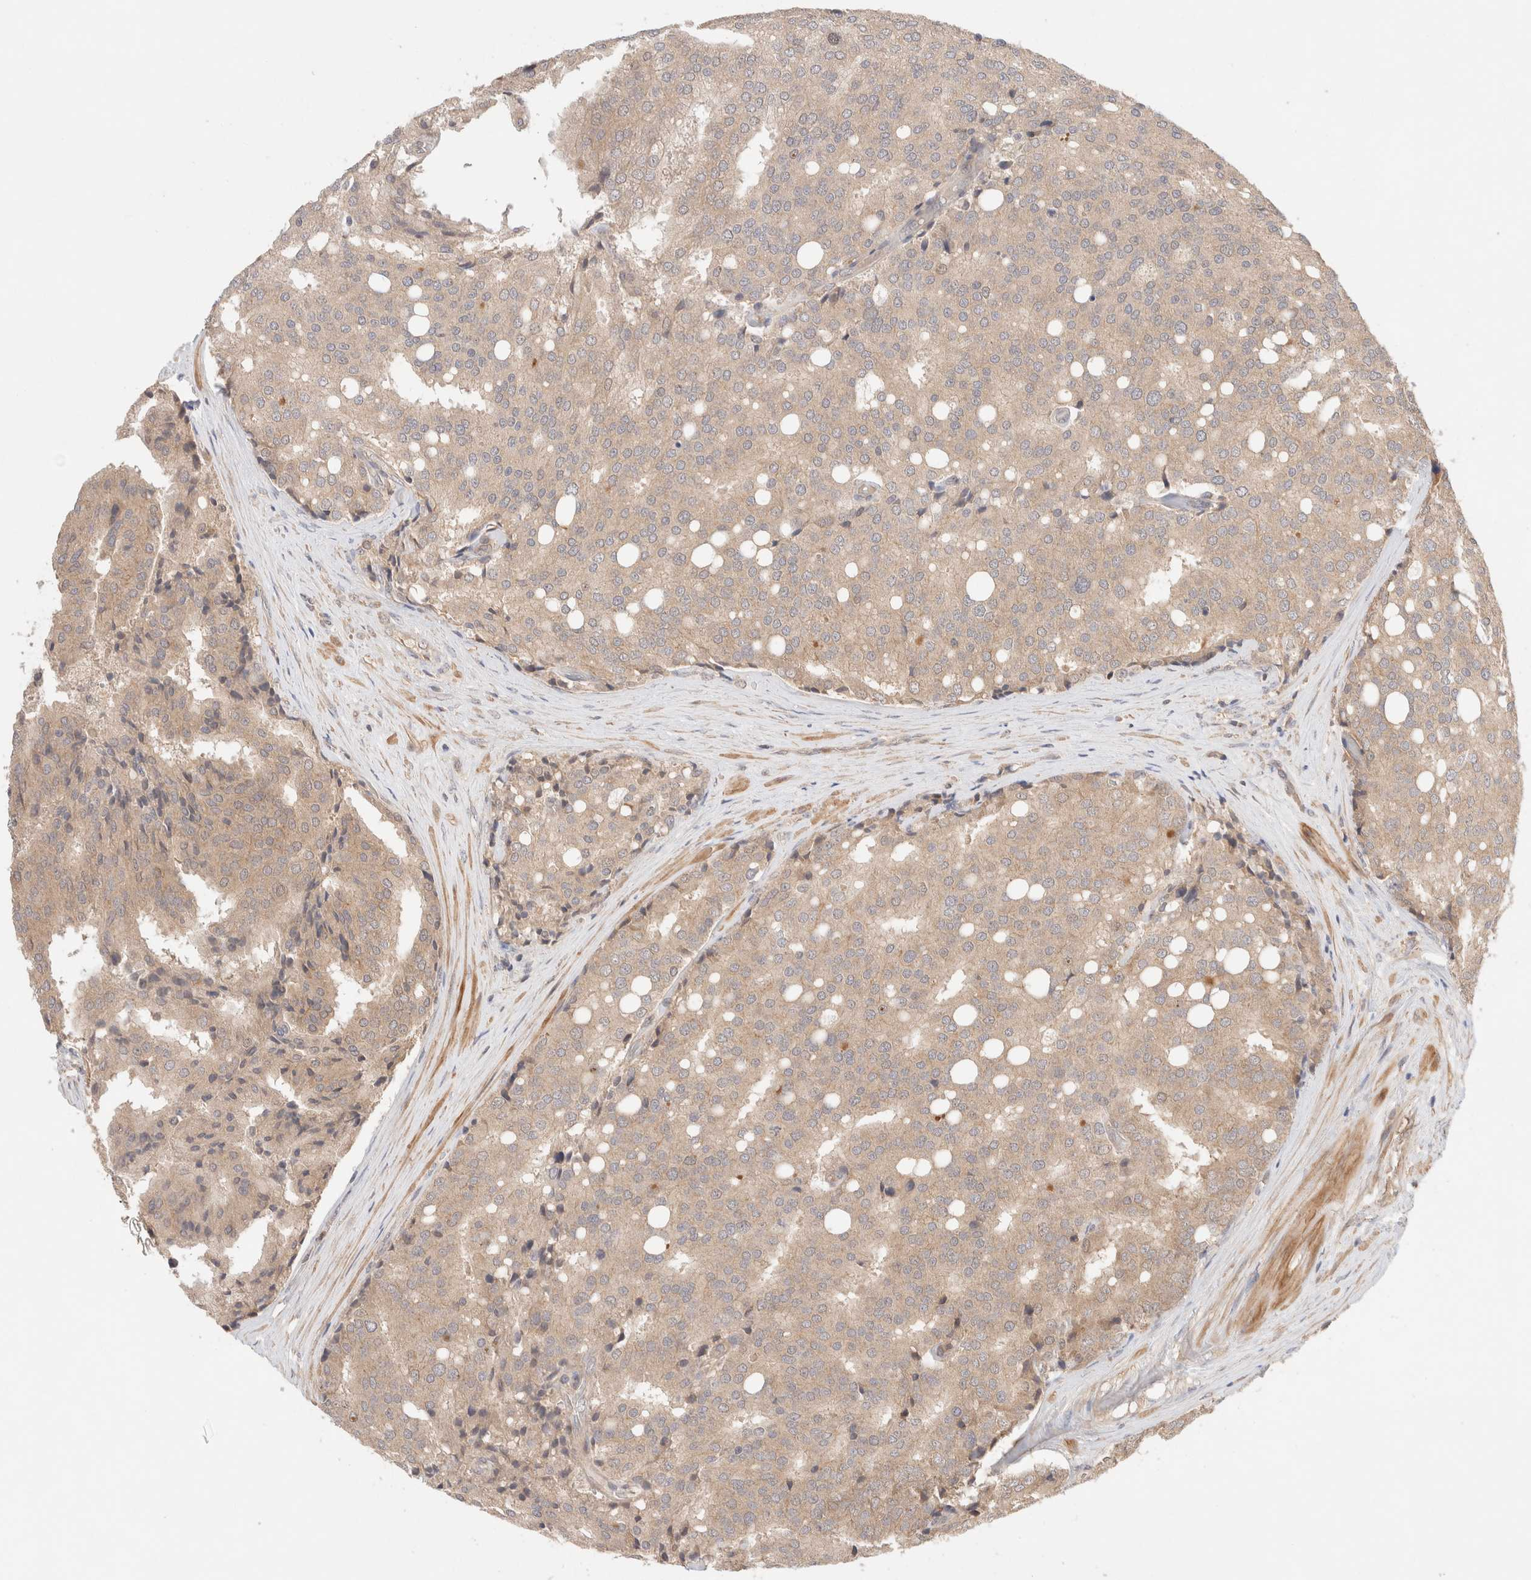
{"staining": {"intensity": "weak", "quantity": ">75%", "location": "cytoplasmic/membranous"}, "tissue": "prostate cancer", "cell_type": "Tumor cells", "image_type": "cancer", "snomed": [{"axis": "morphology", "description": "Adenocarcinoma, High grade"}, {"axis": "topography", "description": "Prostate"}], "caption": "Prostate cancer (adenocarcinoma (high-grade)) tissue reveals weak cytoplasmic/membranous staining in about >75% of tumor cells, visualized by immunohistochemistry.", "gene": "CARNMT1", "patient": {"sex": "male", "age": 50}}